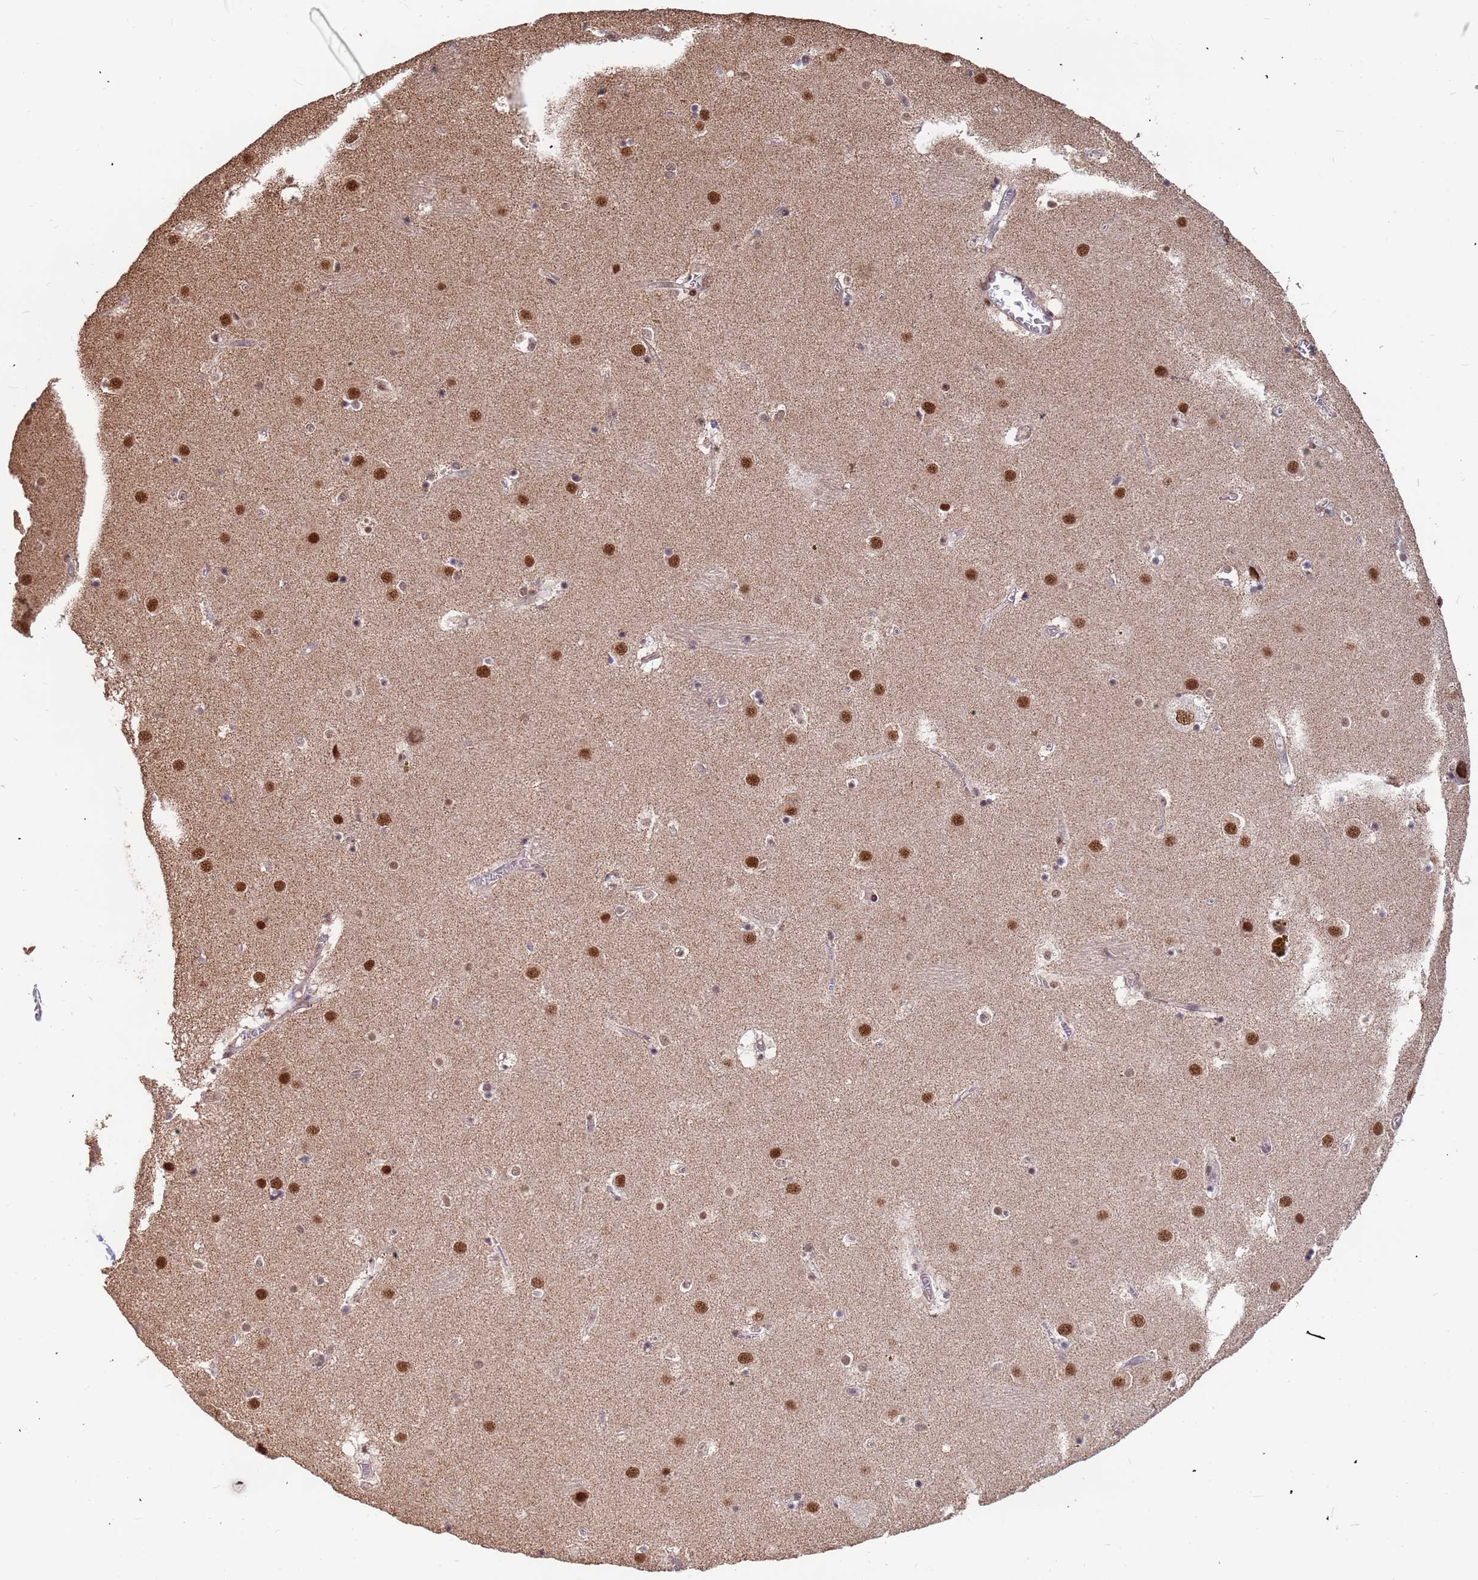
{"staining": {"intensity": "moderate", "quantity": "25%-75%", "location": "nuclear"}, "tissue": "caudate", "cell_type": "Glial cells", "image_type": "normal", "snomed": [{"axis": "morphology", "description": "Normal tissue, NOS"}, {"axis": "topography", "description": "Lateral ventricle wall"}], "caption": "A high-resolution photomicrograph shows IHC staining of benign caudate, which demonstrates moderate nuclear staining in approximately 25%-75% of glial cells.", "gene": "DENND2B", "patient": {"sex": "male", "age": 70}}